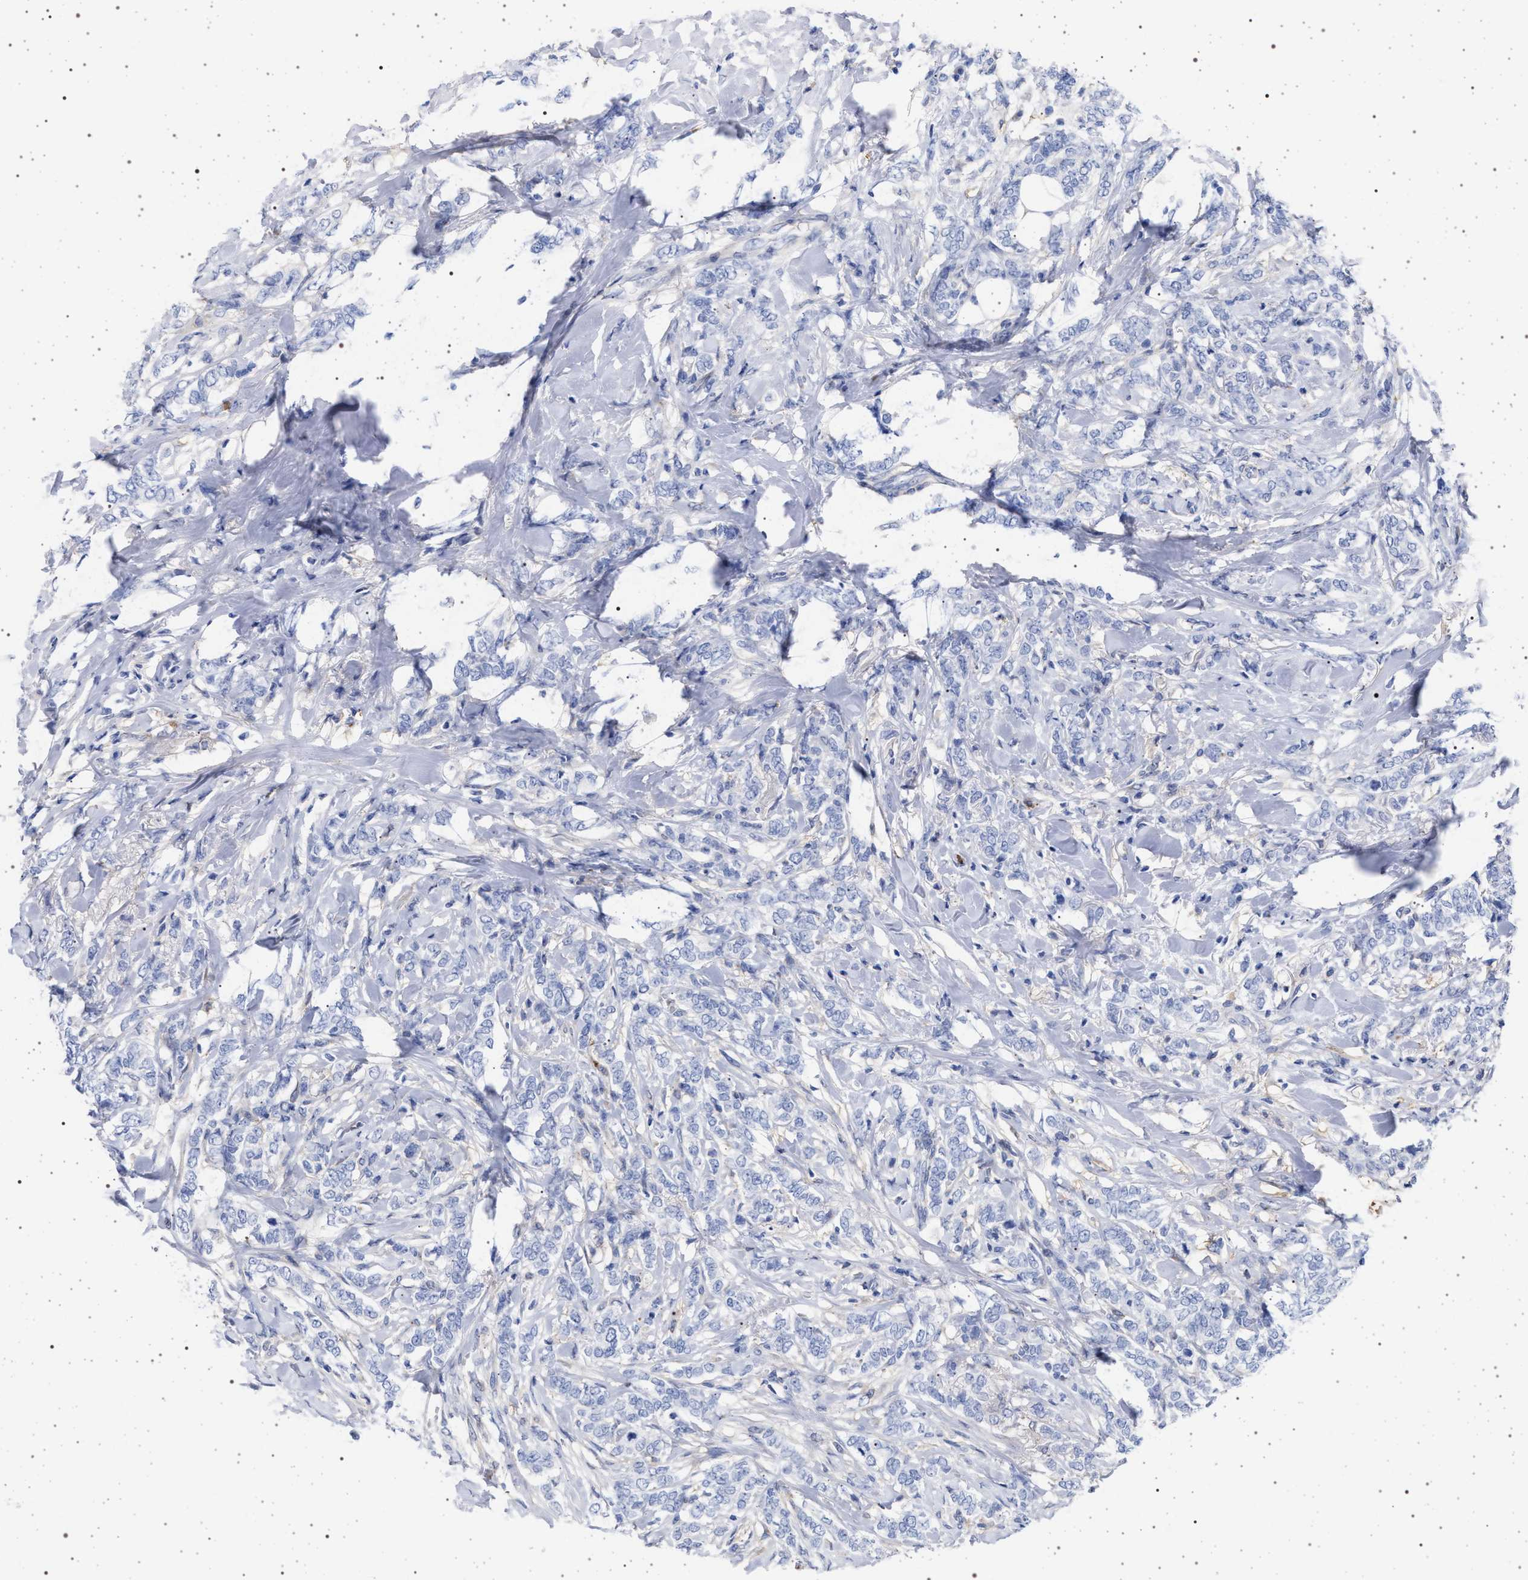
{"staining": {"intensity": "negative", "quantity": "none", "location": "none"}, "tissue": "breast cancer", "cell_type": "Tumor cells", "image_type": "cancer", "snomed": [{"axis": "morphology", "description": "Lobular carcinoma"}, {"axis": "topography", "description": "Skin"}, {"axis": "topography", "description": "Breast"}], "caption": "Immunohistochemical staining of human breast cancer reveals no significant staining in tumor cells.", "gene": "PLG", "patient": {"sex": "female", "age": 46}}